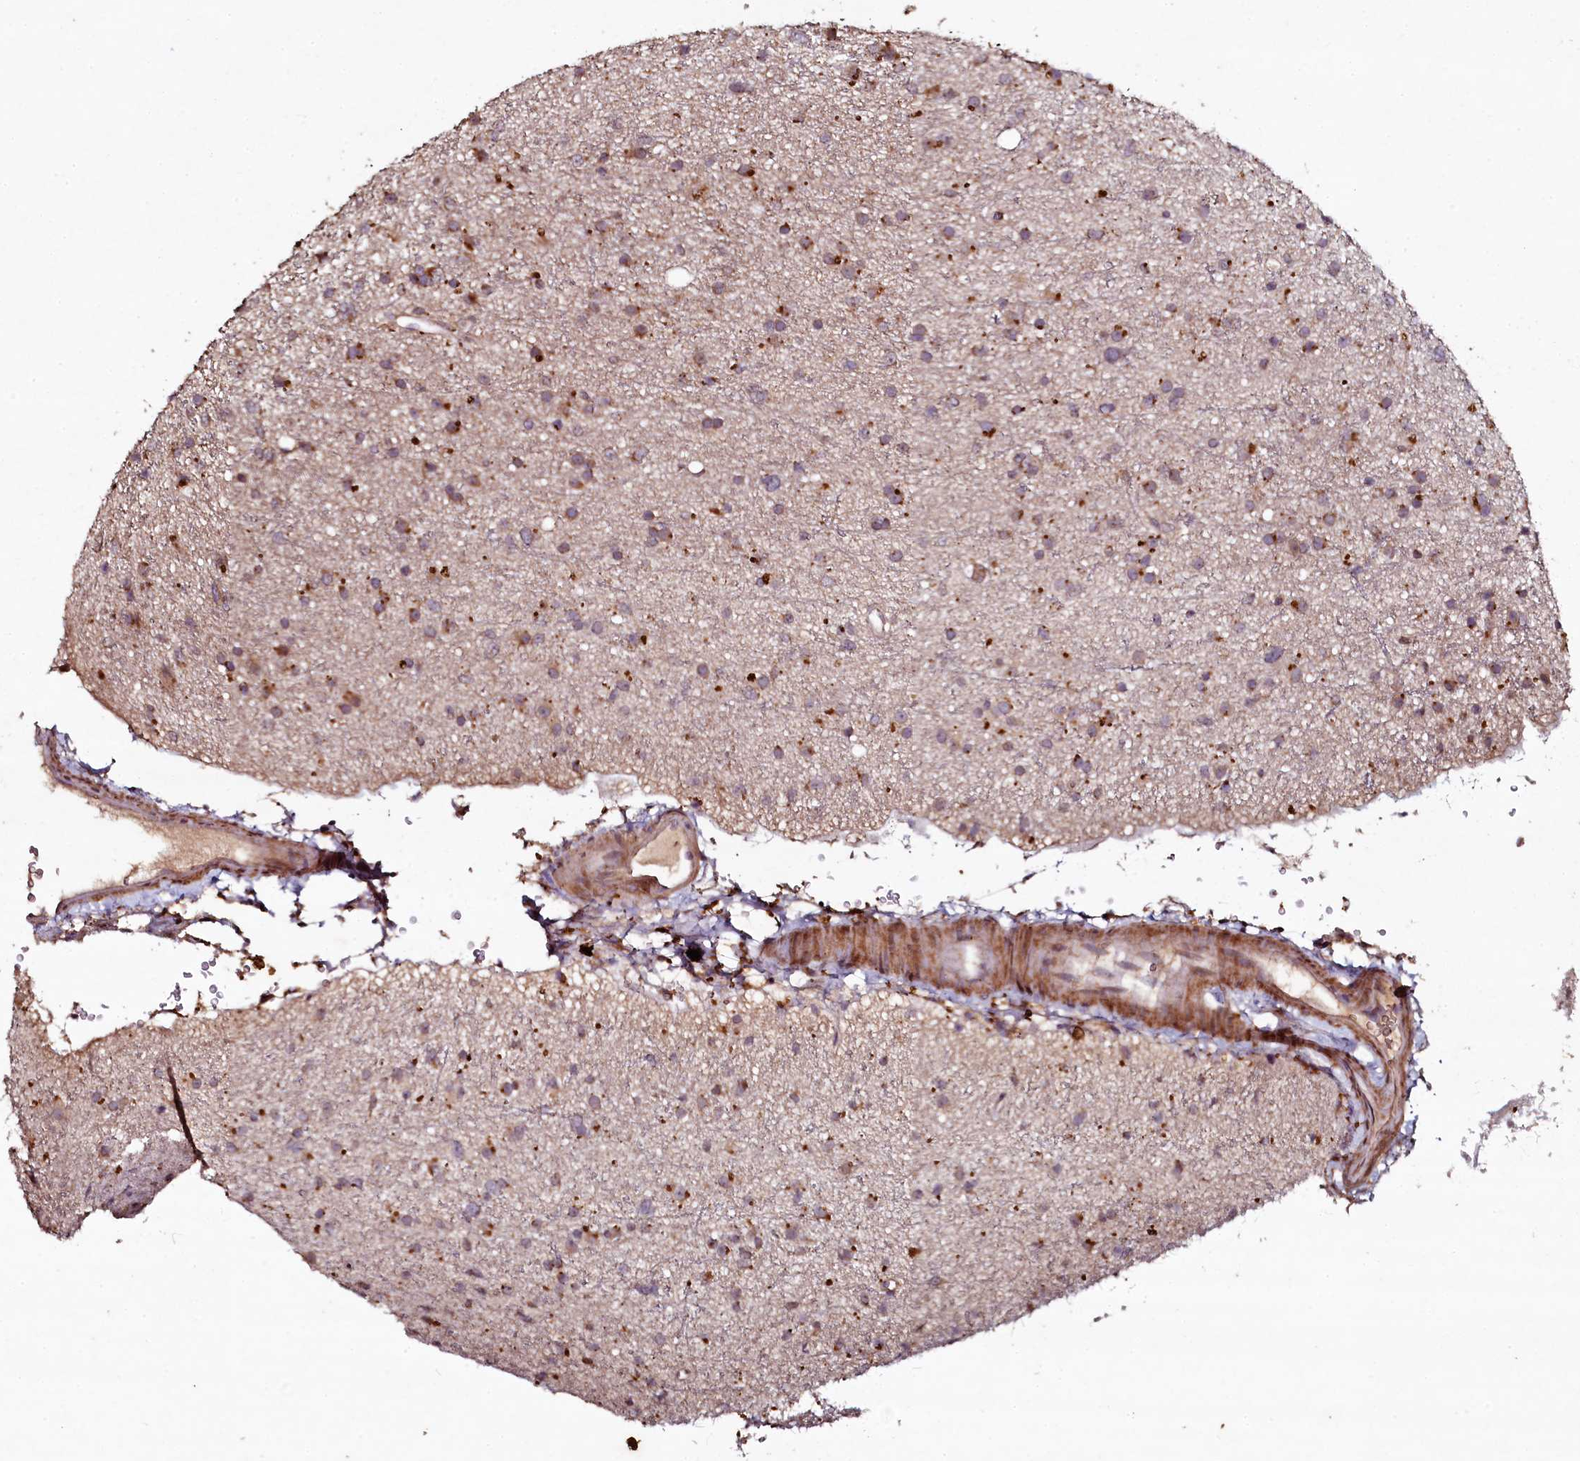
{"staining": {"intensity": "moderate", "quantity": "25%-75%", "location": "cytoplasmic/membranous"}, "tissue": "glioma", "cell_type": "Tumor cells", "image_type": "cancer", "snomed": [{"axis": "morphology", "description": "Glioma, malignant, Low grade"}, {"axis": "topography", "description": "Cerebral cortex"}], "caption": "Immunohistochemical staining of glioma displays medium levels of moderate cytoplasmic/membranous protein expression in approximately 25%-75% of tumor cells.", "gene": "SEC24C", "patient": {"sex": "female", "age": 39}}